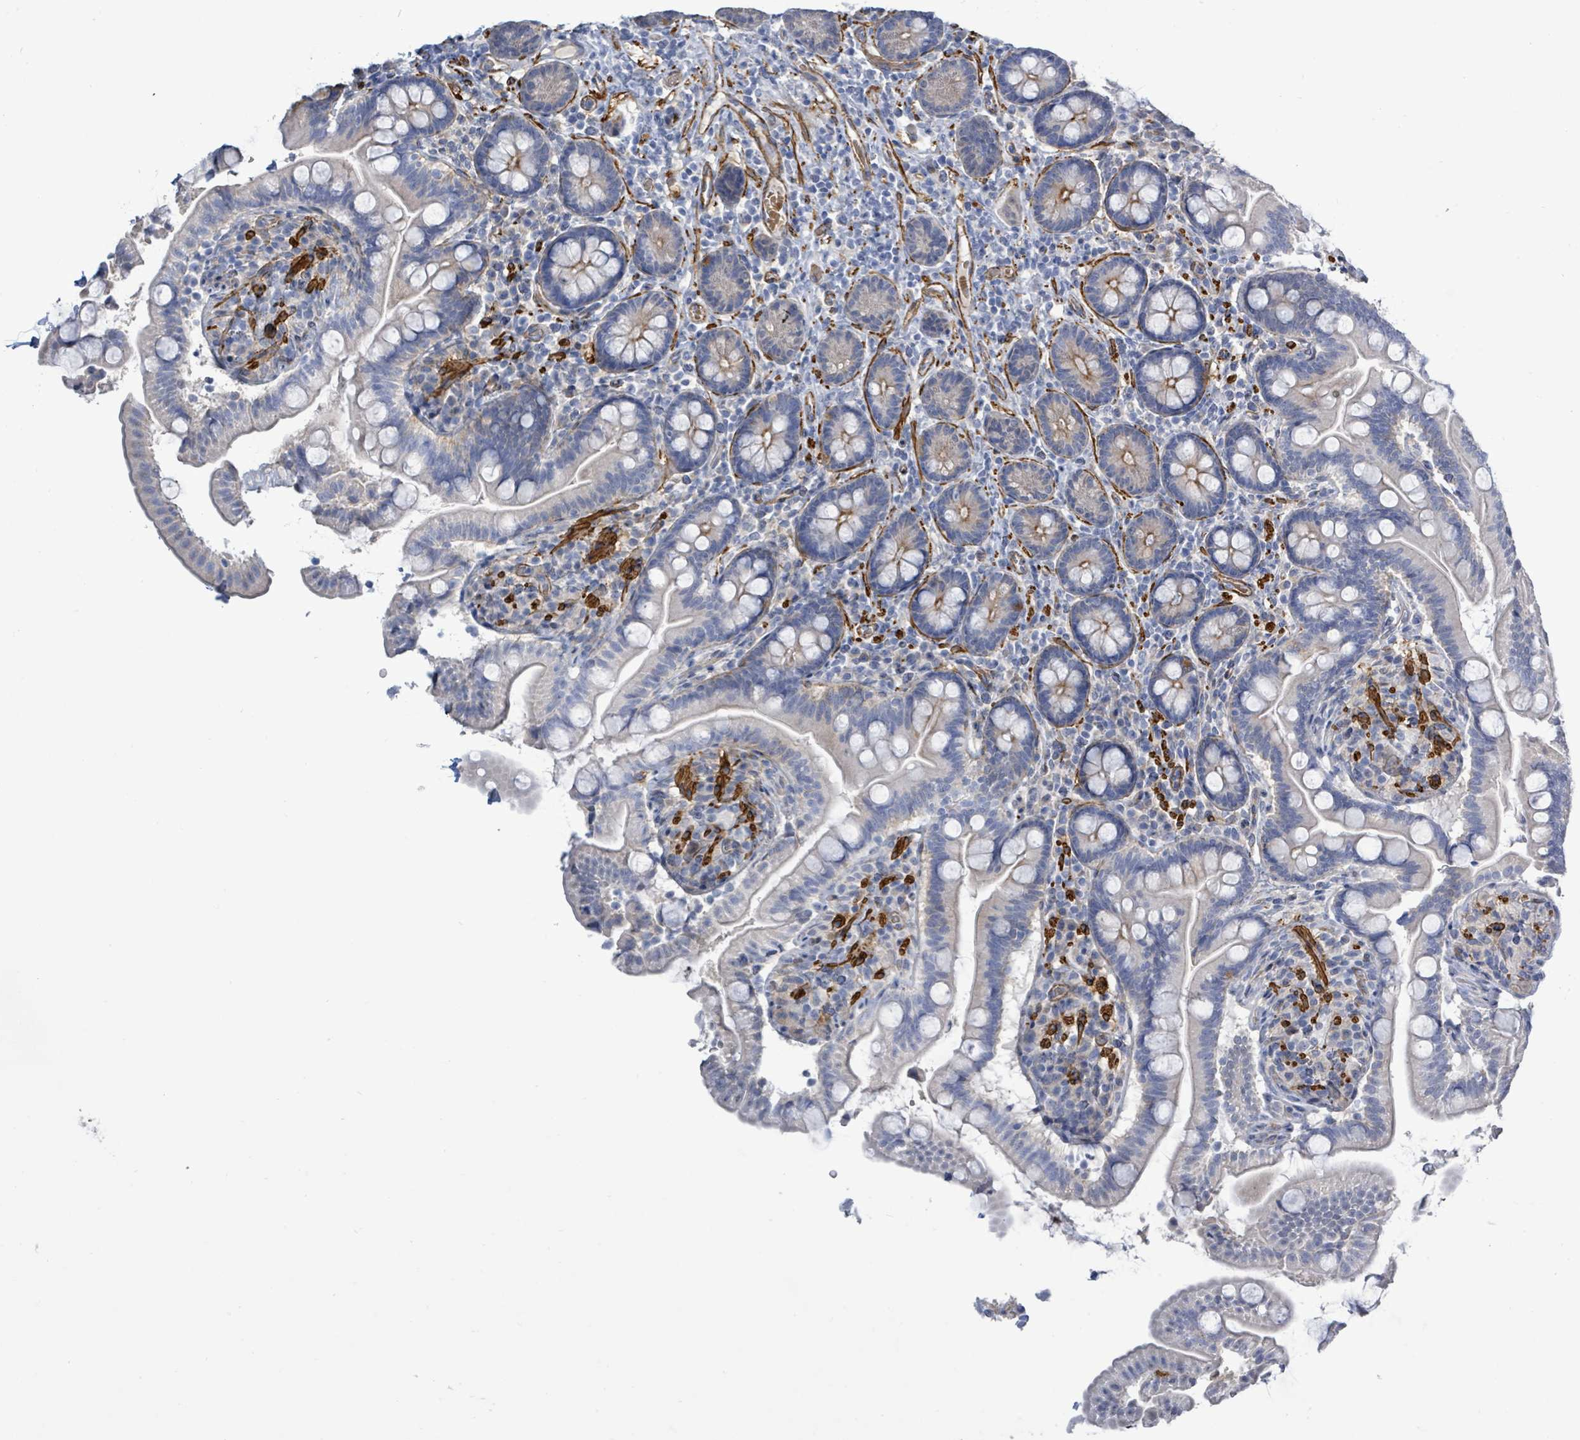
{"staining": {"intensity": "weak", "quantity": "<25%", "location": "cytoplasmic/membranous"}, "tissue": "small intestine", "cell_type": "Glandular cells", "image_type": "normal", "snomed": [{"axis": "morphology", "description": "Normal tissue, NOS"}, {"axis": "topography", "description": "Small intestine"}], "caption": "Glandular cells show no significant positivity in normal small intestine.", "gene": "DMRTC1B", "patient": {"sex": "female", "age": 64}}